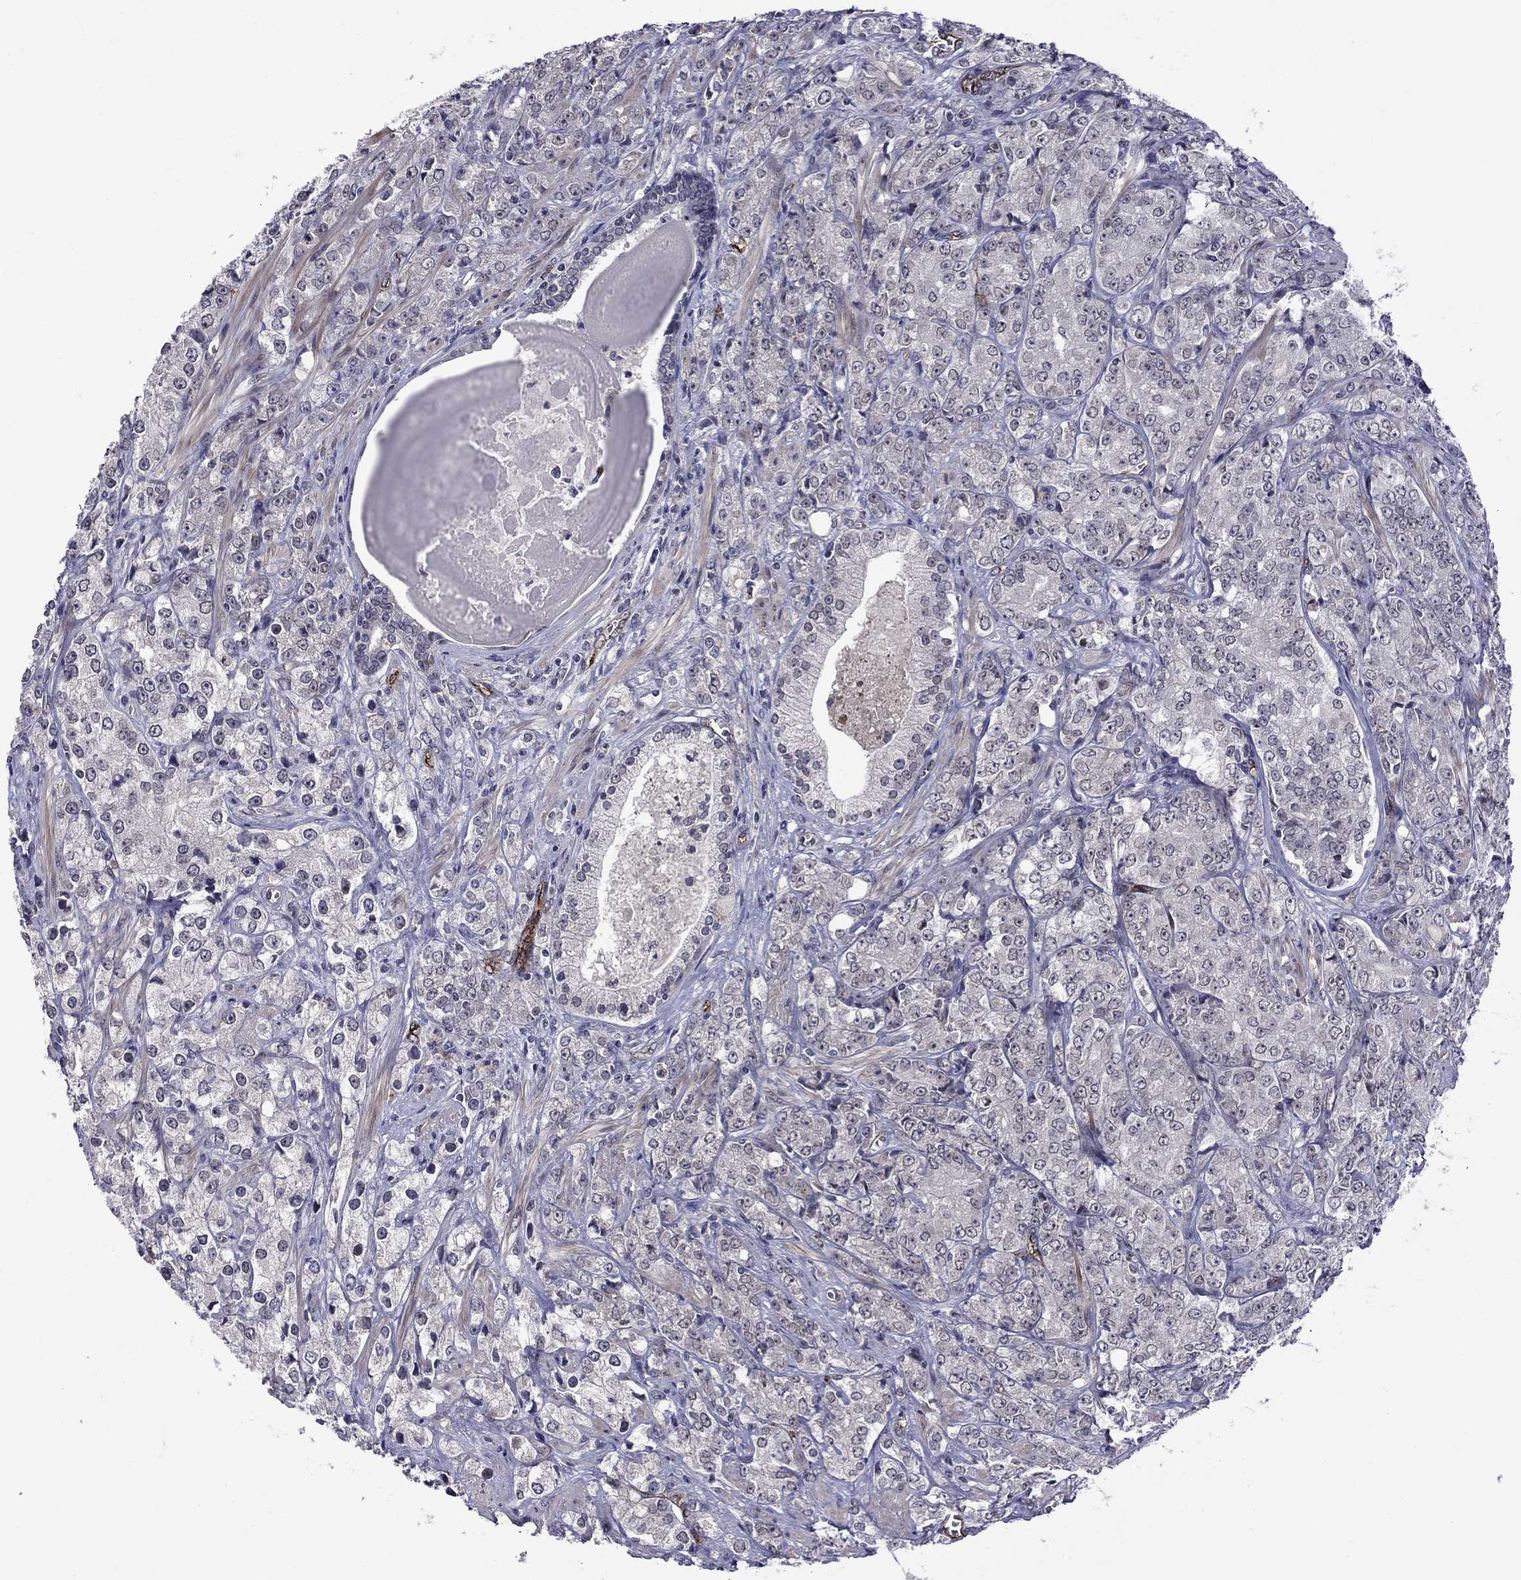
{"staining": {"intensity": "negative", "quantity": "none", "location": "none"}, "tissue": "prostate cancer", "cell_type": "Tumor cells", "image_type": "cancer", "snomed": [{"axis": "morphology", "description": "Adenocarcinoma, NOS"}, {"axis": "topography", "description": "Prostate and seminal vesicle, NOS"}, {"axis": "topography", "description": "Prostate"}], "caption": "Immunohistochemistry image of human prostate cancer (adenocarcinoma) stained for a protein (brown), which reveals no expression in tumor cells.", "gene": "SLITRK1", "patient": {"sex": "male", "age": 68}}